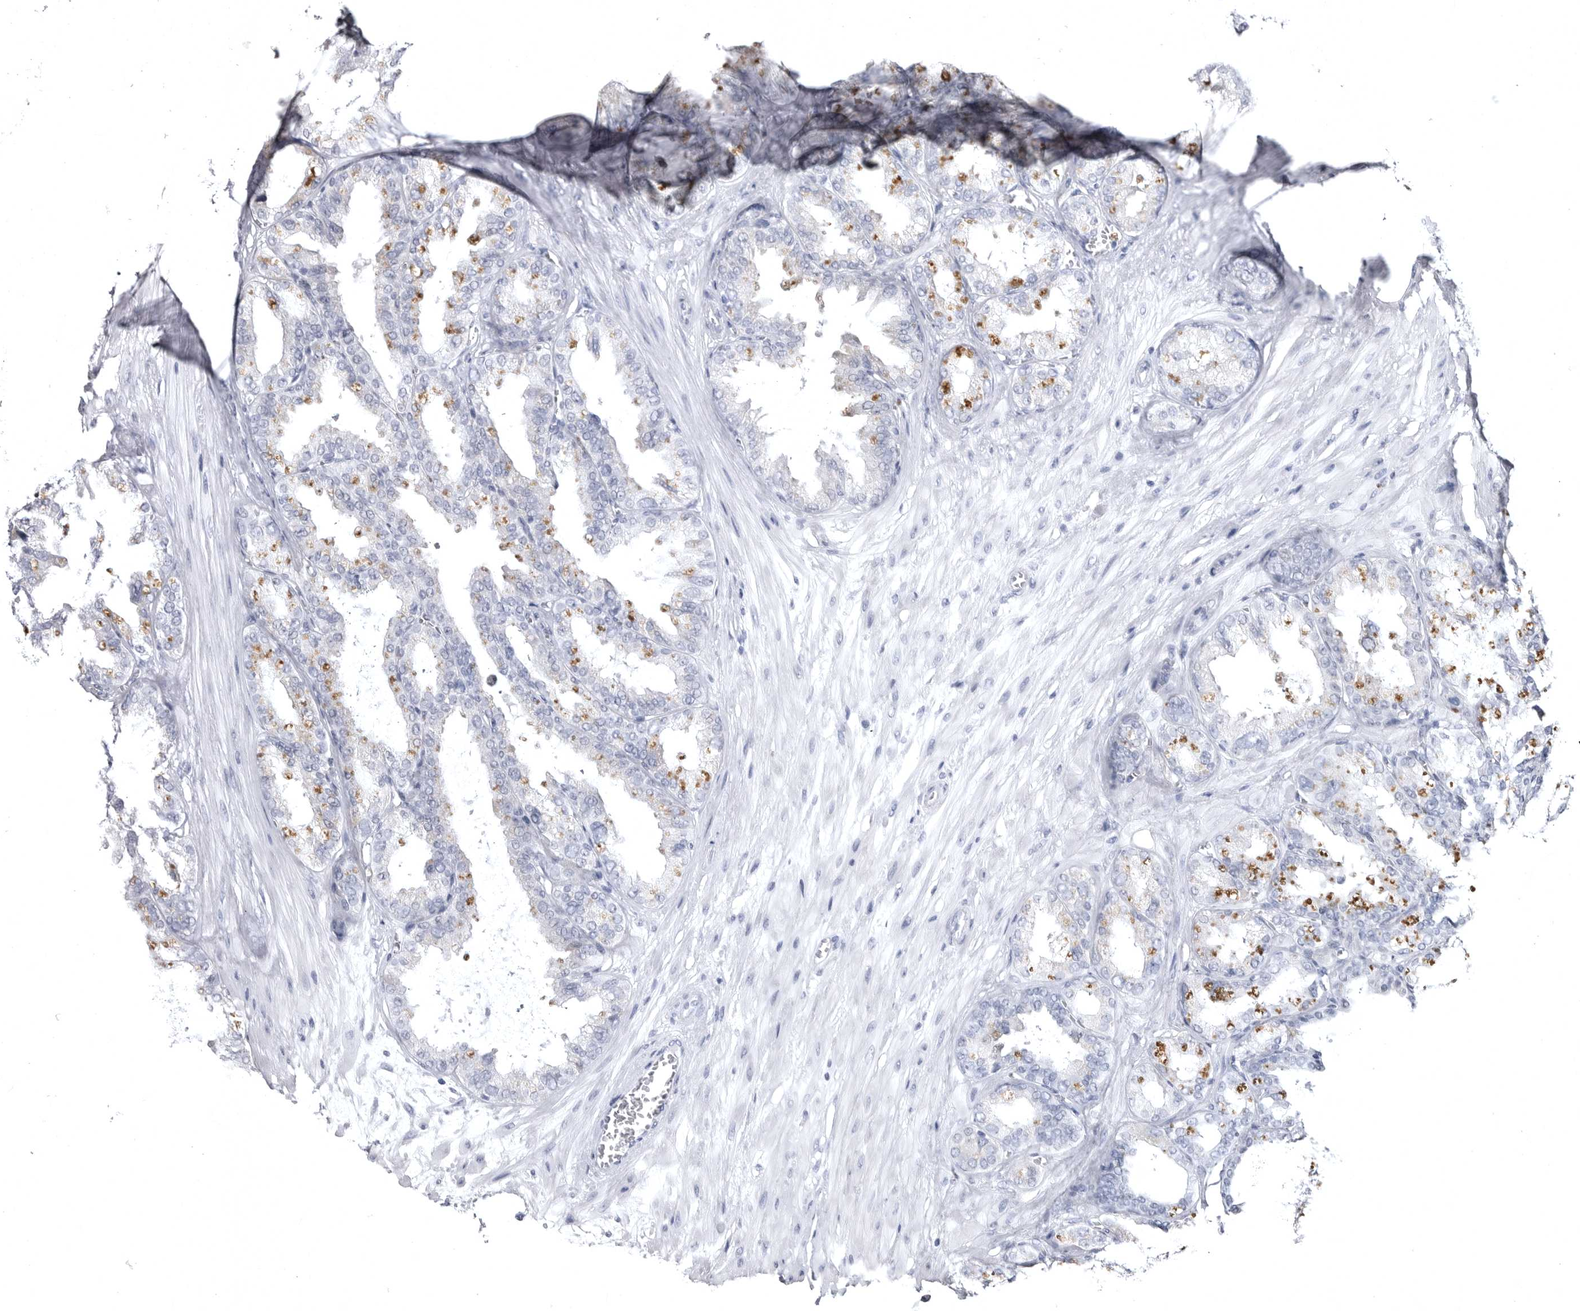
{"staining": {"intensity": "negative", "quantity": "none", "location": "none"}, "tissue": "seminal vesicle", "cell_type": "Glandular cells", "image_type": "normal", "snomed": [{"axis": "morphology", "description": "Normal tissue, NOS"}, {"axis": "topography", "description": "Prostate"}, {"axis": "topography", "description": "Seminal veicle"}], "caption": "Immunohistochemistry photomicrograph of benign human seminal vesicle stained for a protein (brown), which shows no staining in glandular cells. Nuclei are stained in blue.", "gene": "STAP2", "patient": {"sex": "male", "age": 51}}